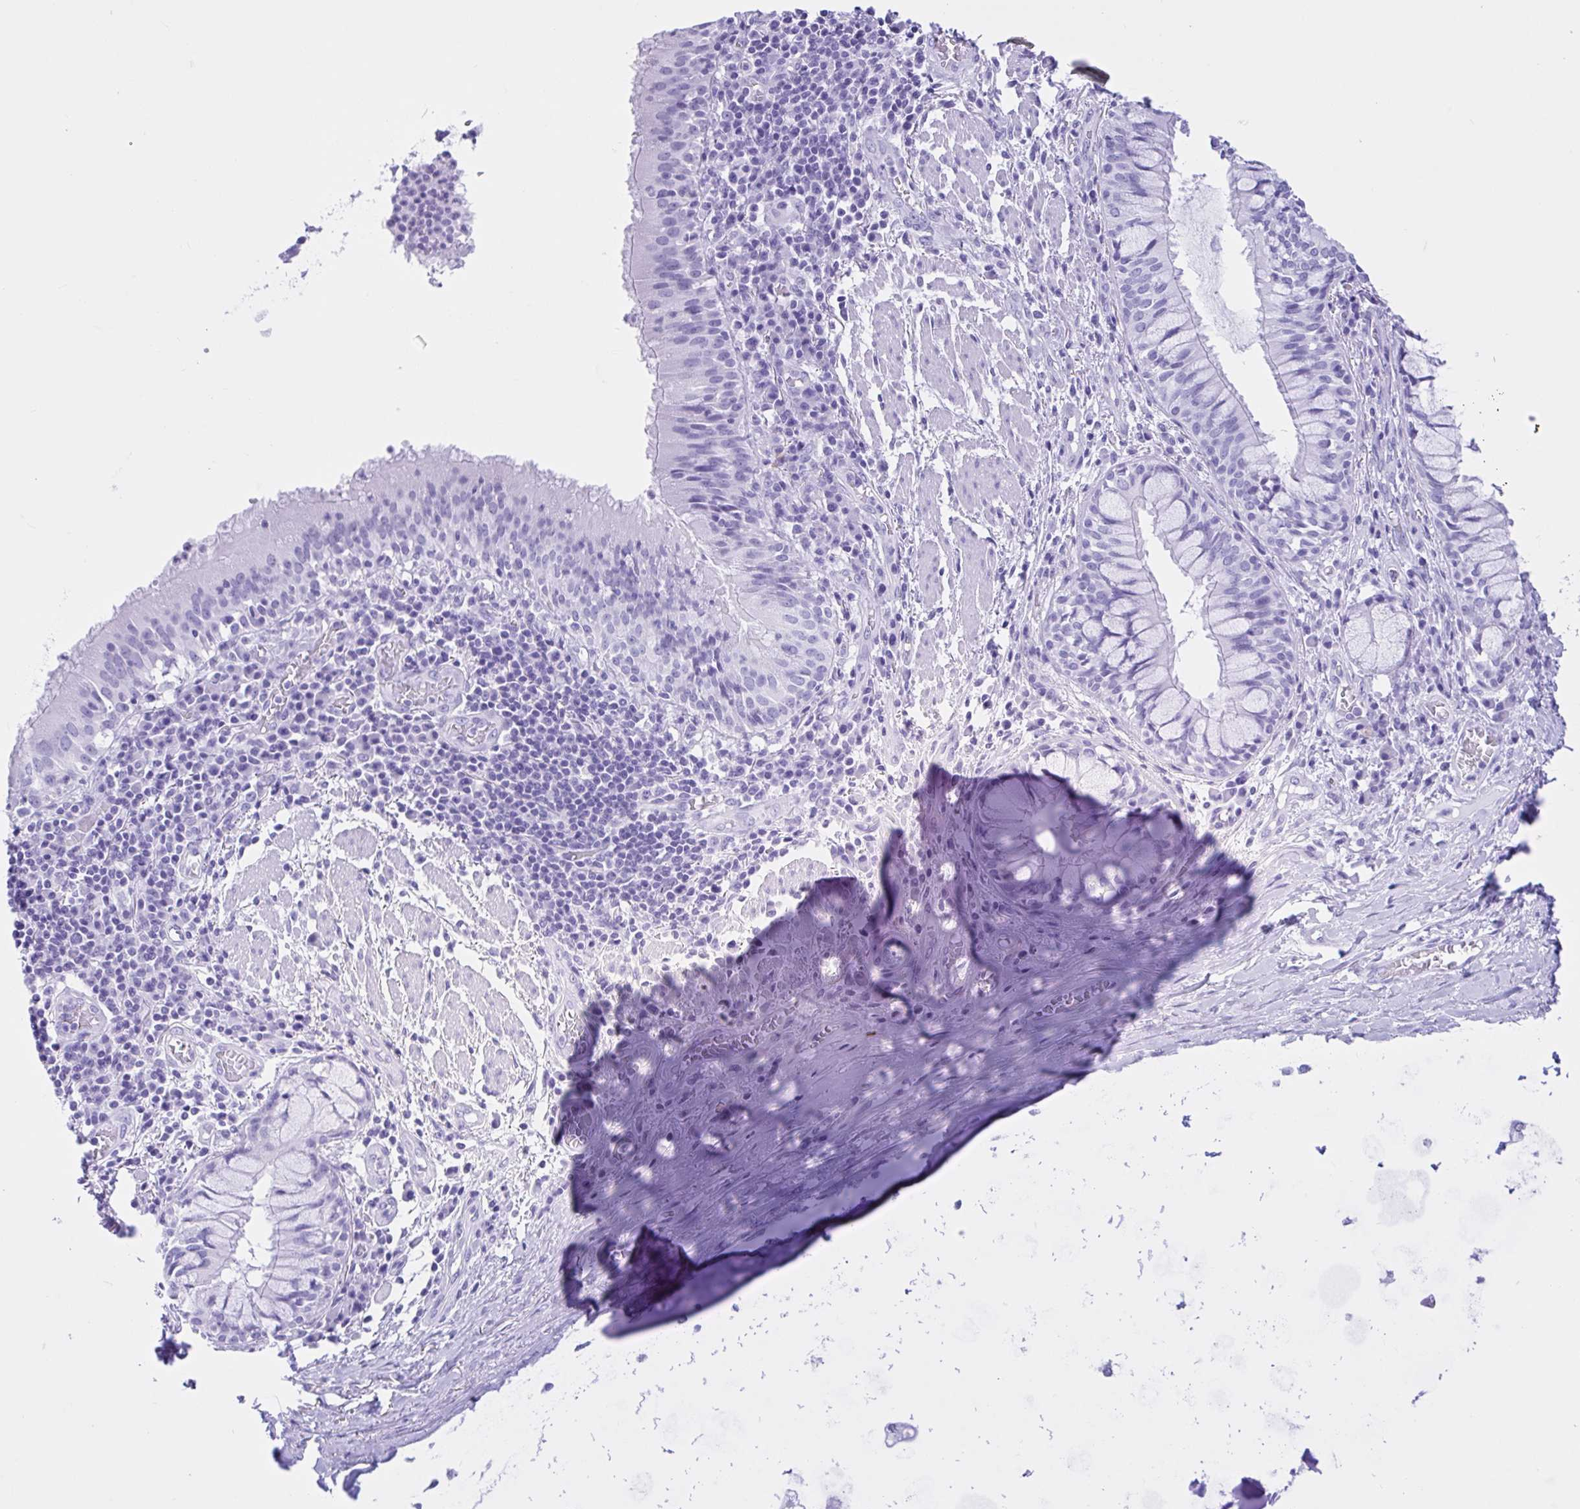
{"staining": {"intensity": "negative", "quantity": "none", "location": "none"}, "tissue": "bronchus", "cell_type": "Respiratory epithelial cells", "image_type": "normal", "snomed": [{"axis": "morphology", "description": "Normal tissue, NOS"}, {"axis": "topography", "description": "Lymph node"}, {"axis": "topography", "description": "Bronchus"}], "caption": "An IHC photomicrograph of benign bronchus is shown. There is no staining in respiratory epithelial cells of bronchus.", "gene": "IAPP", "patient": {"sex": "male", "age": 56}}